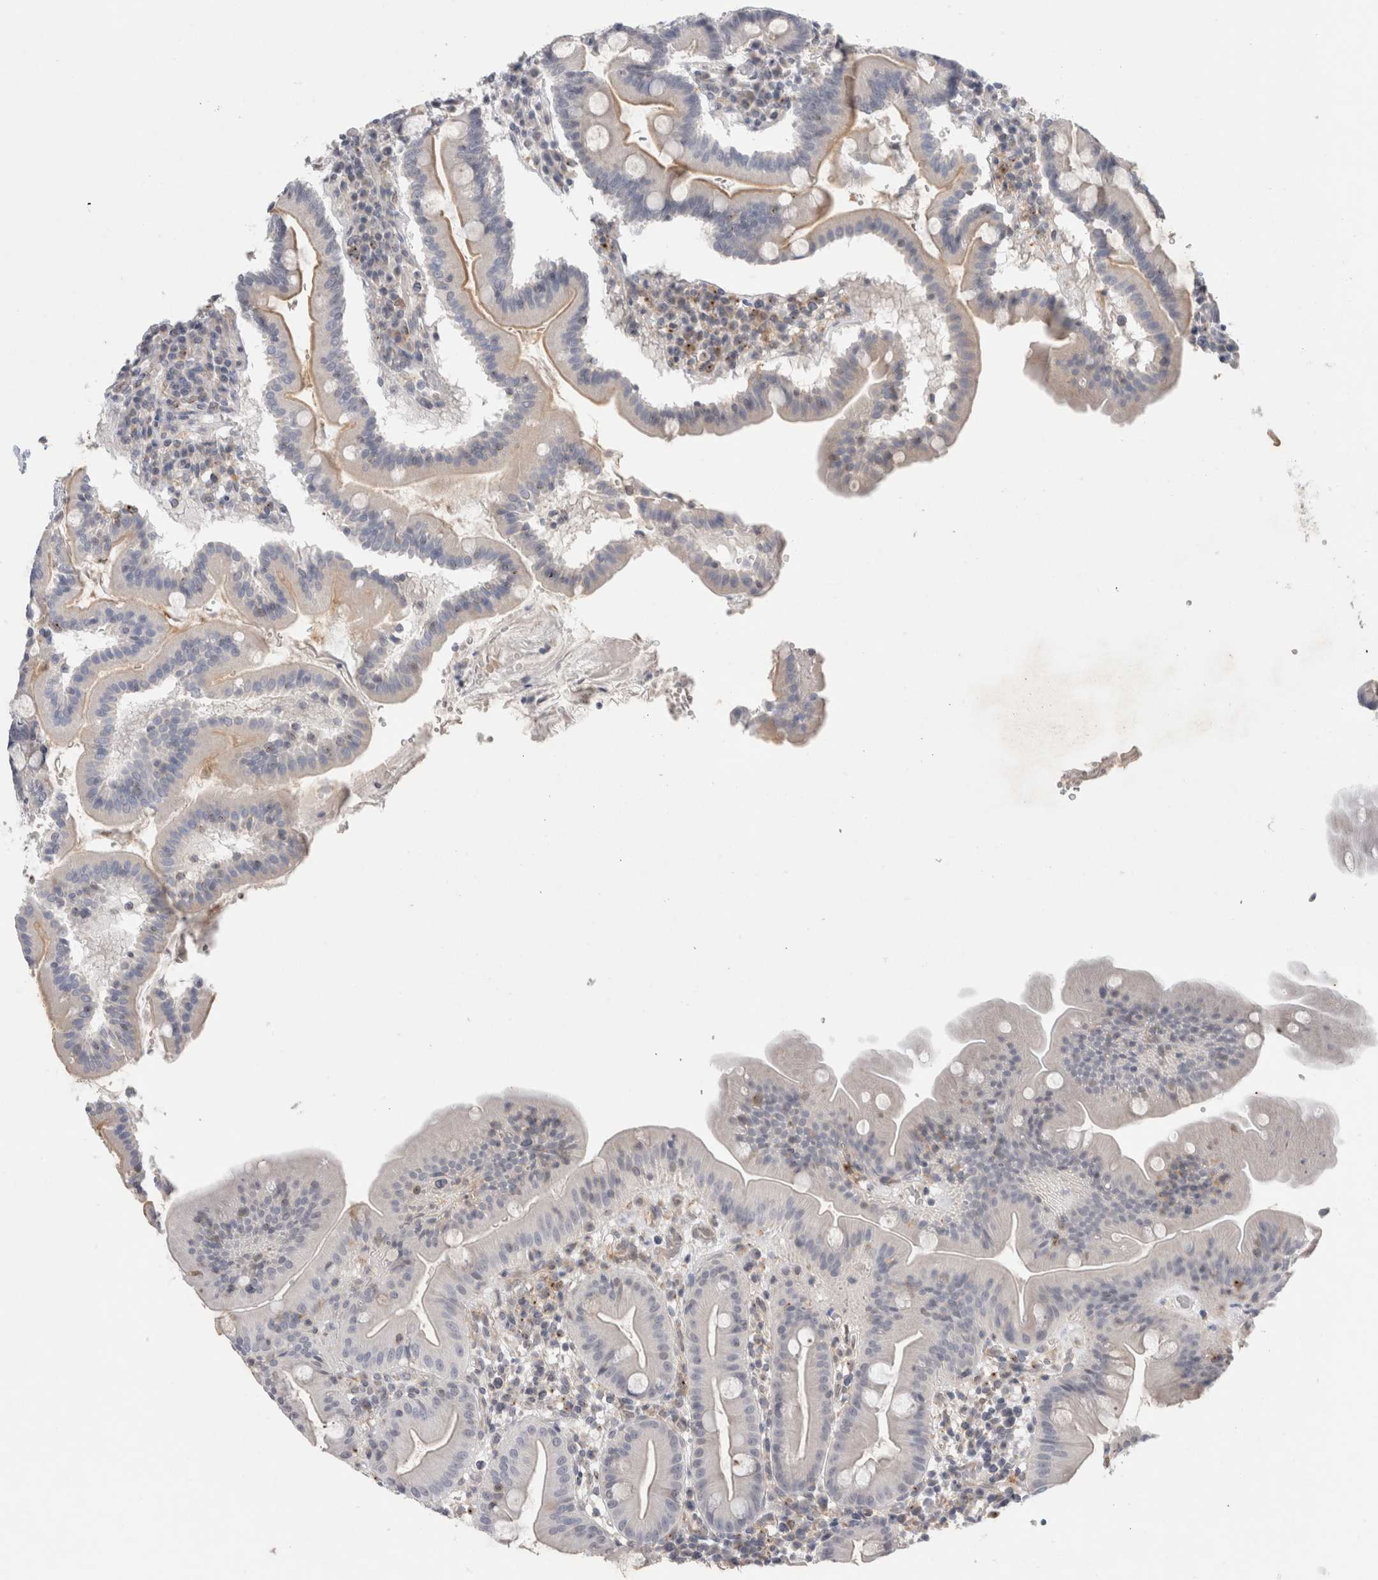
{"staining": {"intensity": "moderate", "quantity": "<25%", "location": "cytoplasmic/membranous"}, "tissue": "duodenum", "cell_type": "Glandular cells", "image_type": "normal", "snomed": [{"axis": "morphology", "description": "Normal tissue, NOS"}, {"axis": "topography", "description": "Duodenum"}], "caption": "There is low levels of moderate cytoplasmic/membranous staining in glandular cells of normal duodenum, as demonstrated by immunohistochemical staining (brown color).", "gene": "BICD2", "patient": {"sex": "male", "age": 50}}